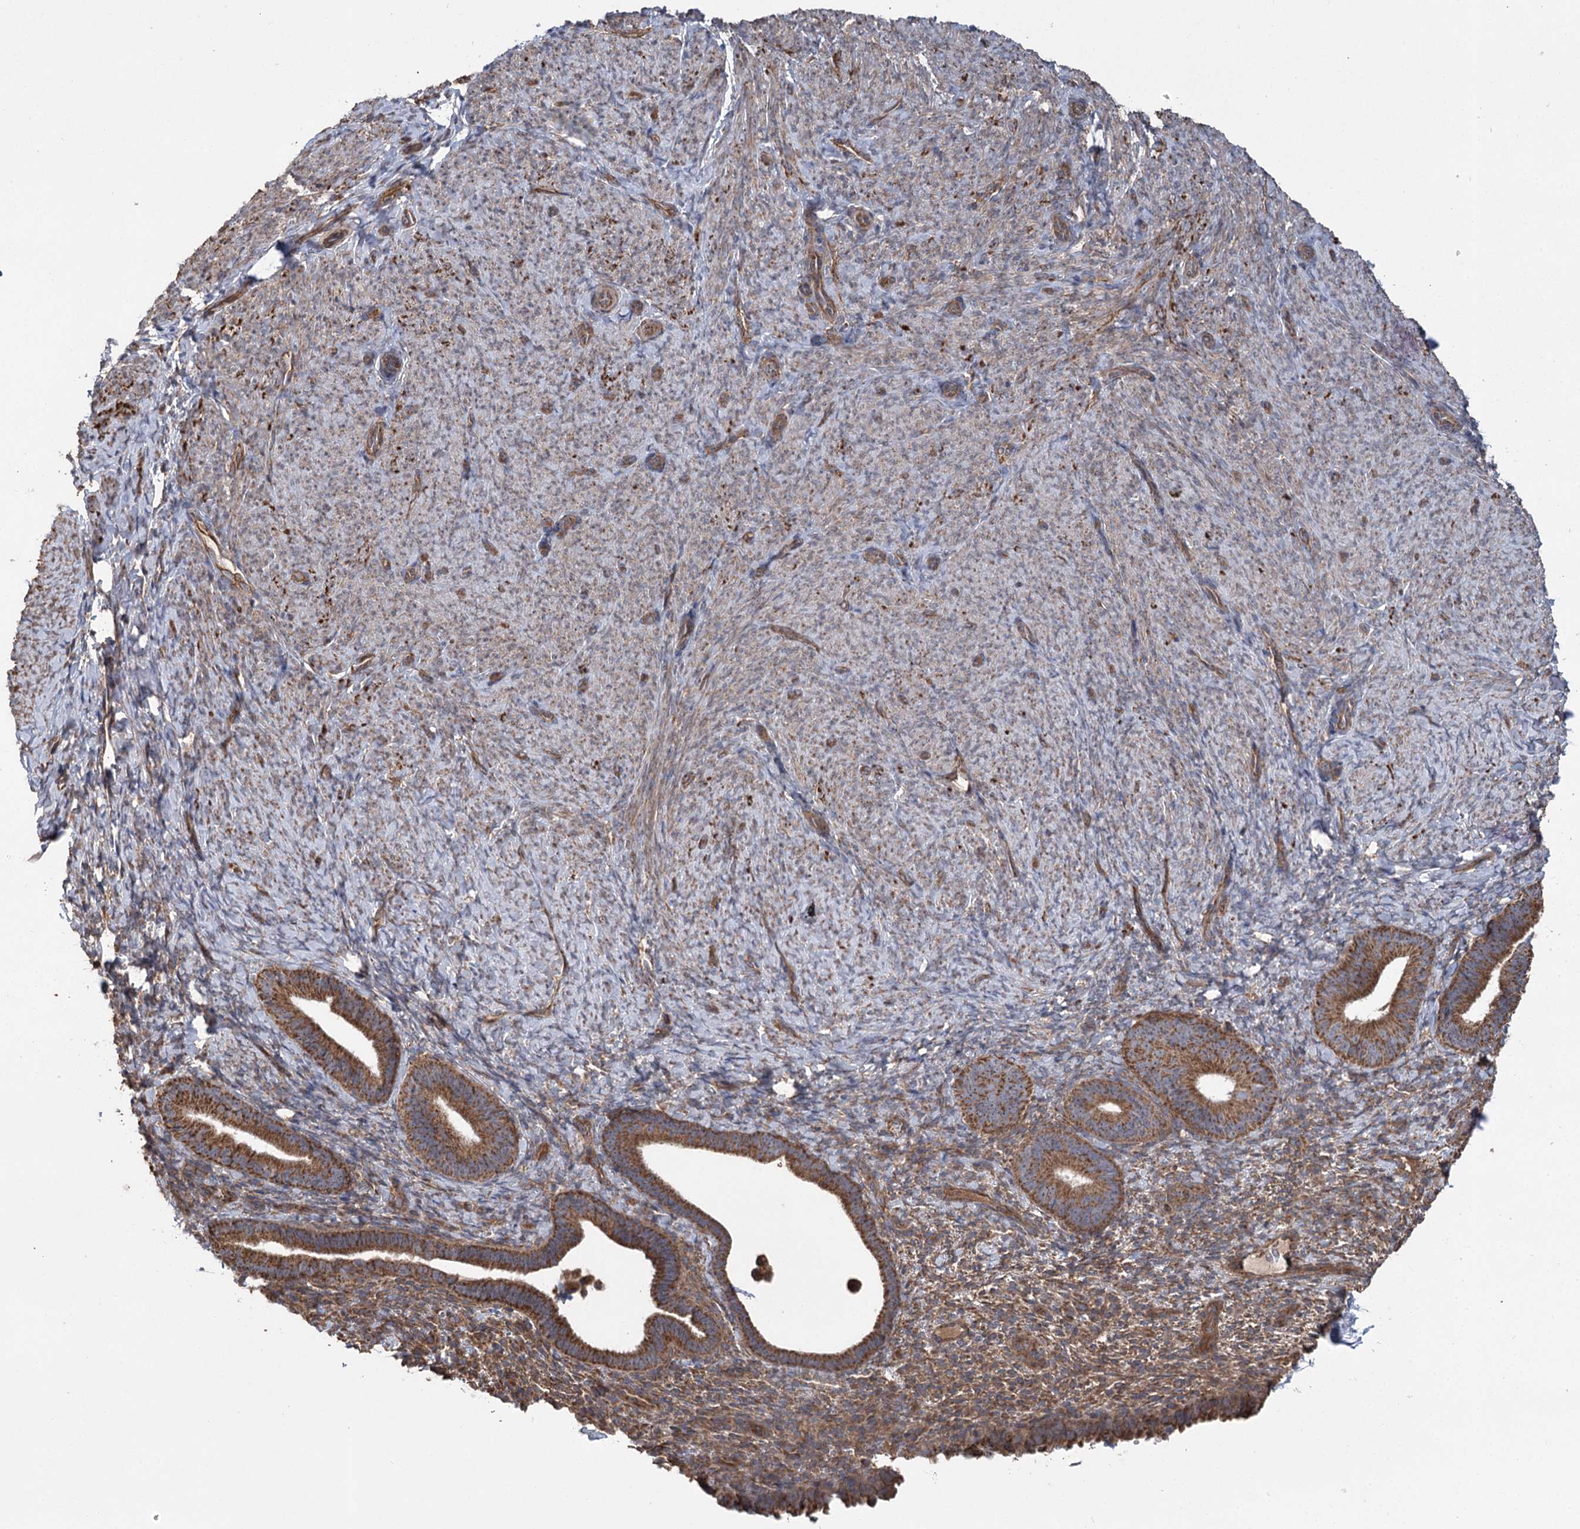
{"staining": {"intensity": "moderate", "quantity": ">75%", "location": "cytoplasmic/membranous"}, "tissue": "endometrium", "cell_type": "Cells in endometrial stroma", "image_type": "normal", "snomed": [{"axis": "morphology", "description": "Normal tissue, NOS"}, {"axis": "topography", "description": "Endometrium"}], "caption": "This photomicrograph reveals unremarkable endometrium stained with immunohistochemistry to label a protein in brown. The cytoplasmic/membranous of cells in endometrial stroma show moderate positivity for the protein. Nuclei are counter-stained blue.", "gene": "RWDD4", "patient": {"sex": "female", "age": 65}}